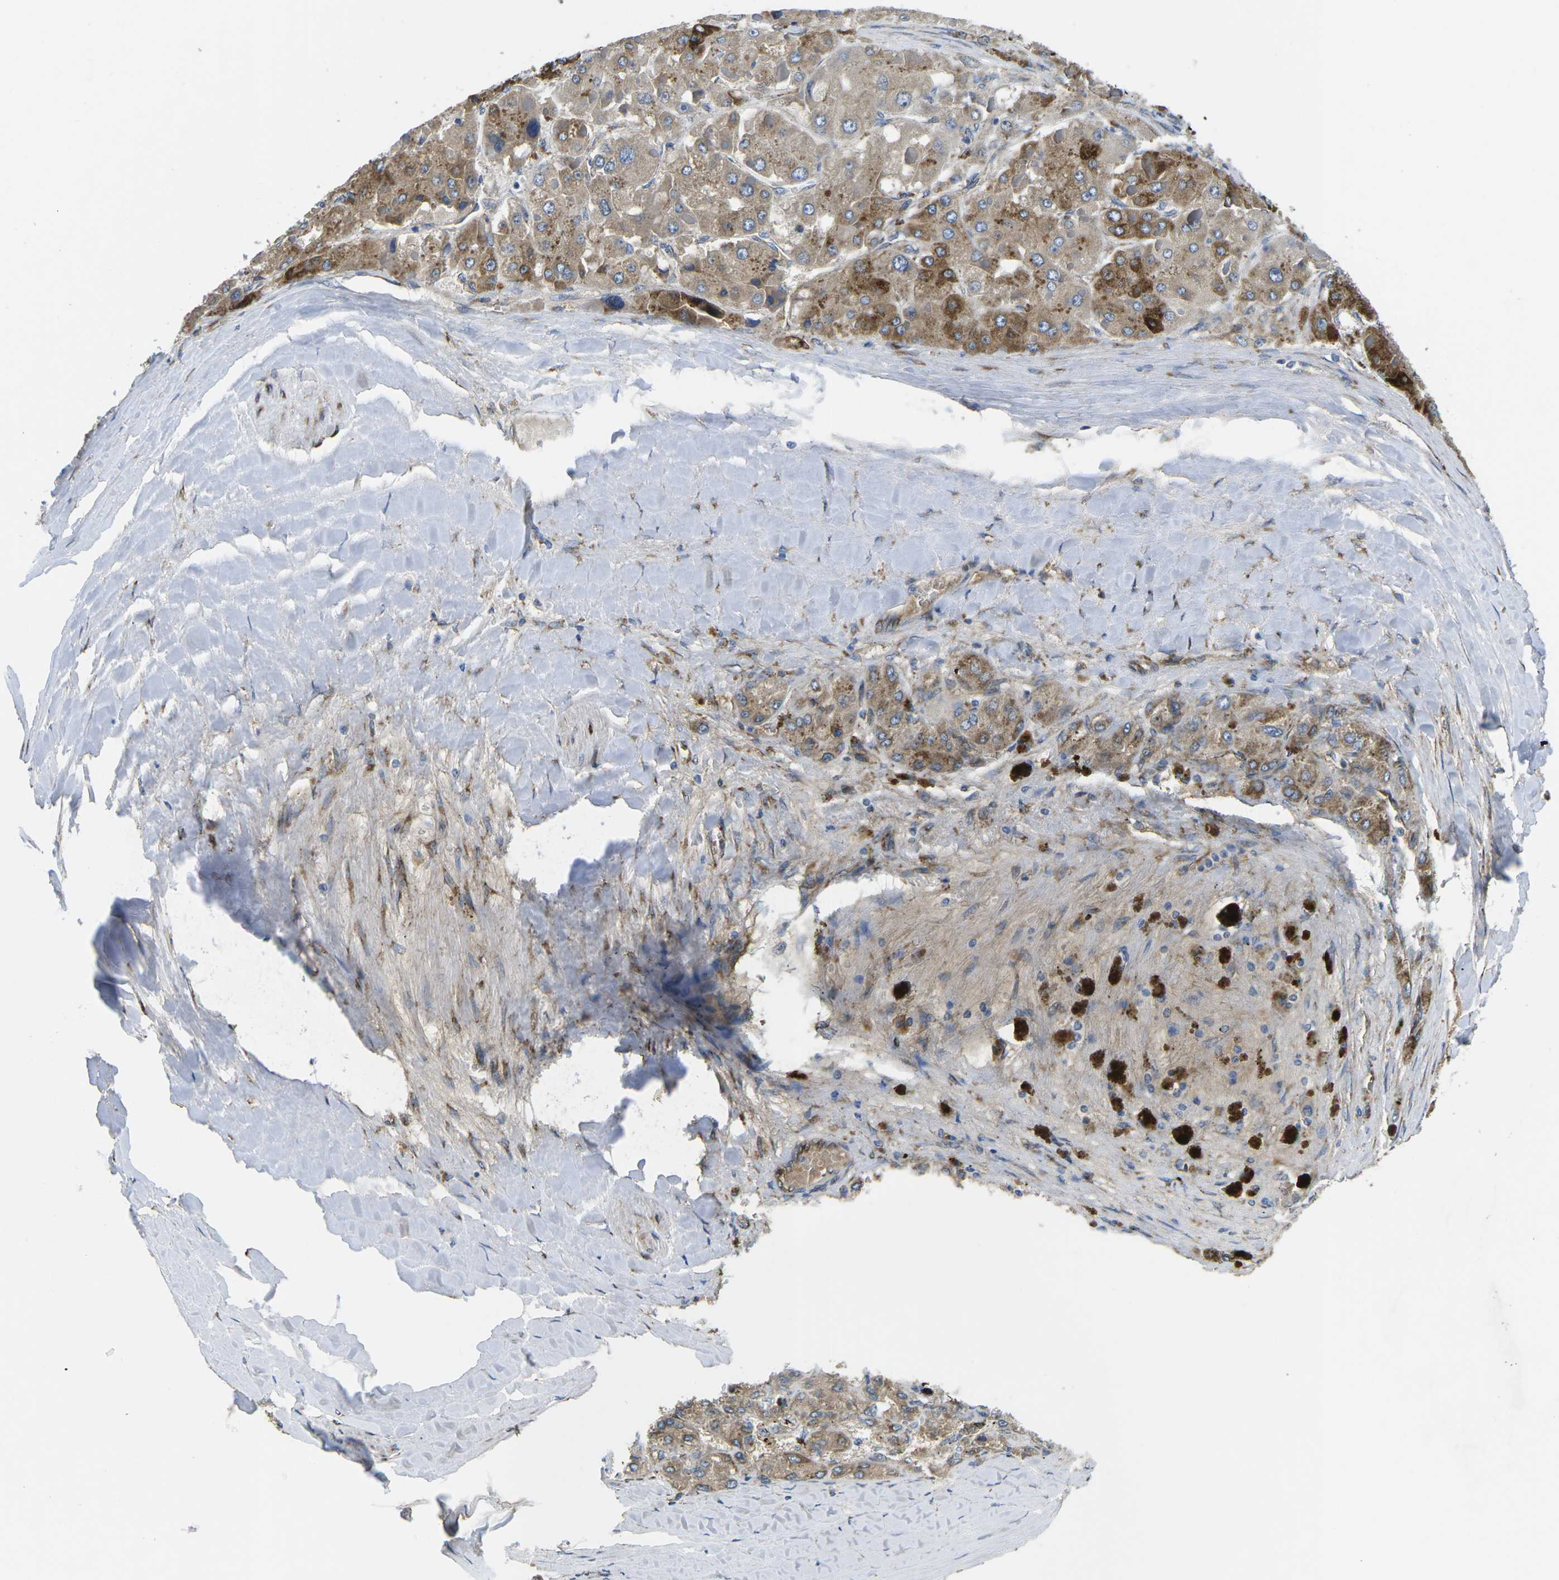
{"staining": {"intensity": "moderate", "quantity": ">75%", "location": "cytoplasmic/membranous"}, "tissue": "liver cancer", "cell_type": "Tumor cells", "image_type": "cancer", "snomed": [{"axis": "morphology", "description": "Carcinoma, Hepatocellular, NOS"}, {"axis": "topography", "description": "Liver"}], "caption": "Protein analysis of liver hepatocellular carcinoma tissue exhibits moderate cytoplasmic/membranous positivity in approximately >75% of tumor cells.", "gene": "PDZD8", "patient": {"sex": "female", "age": 73}}